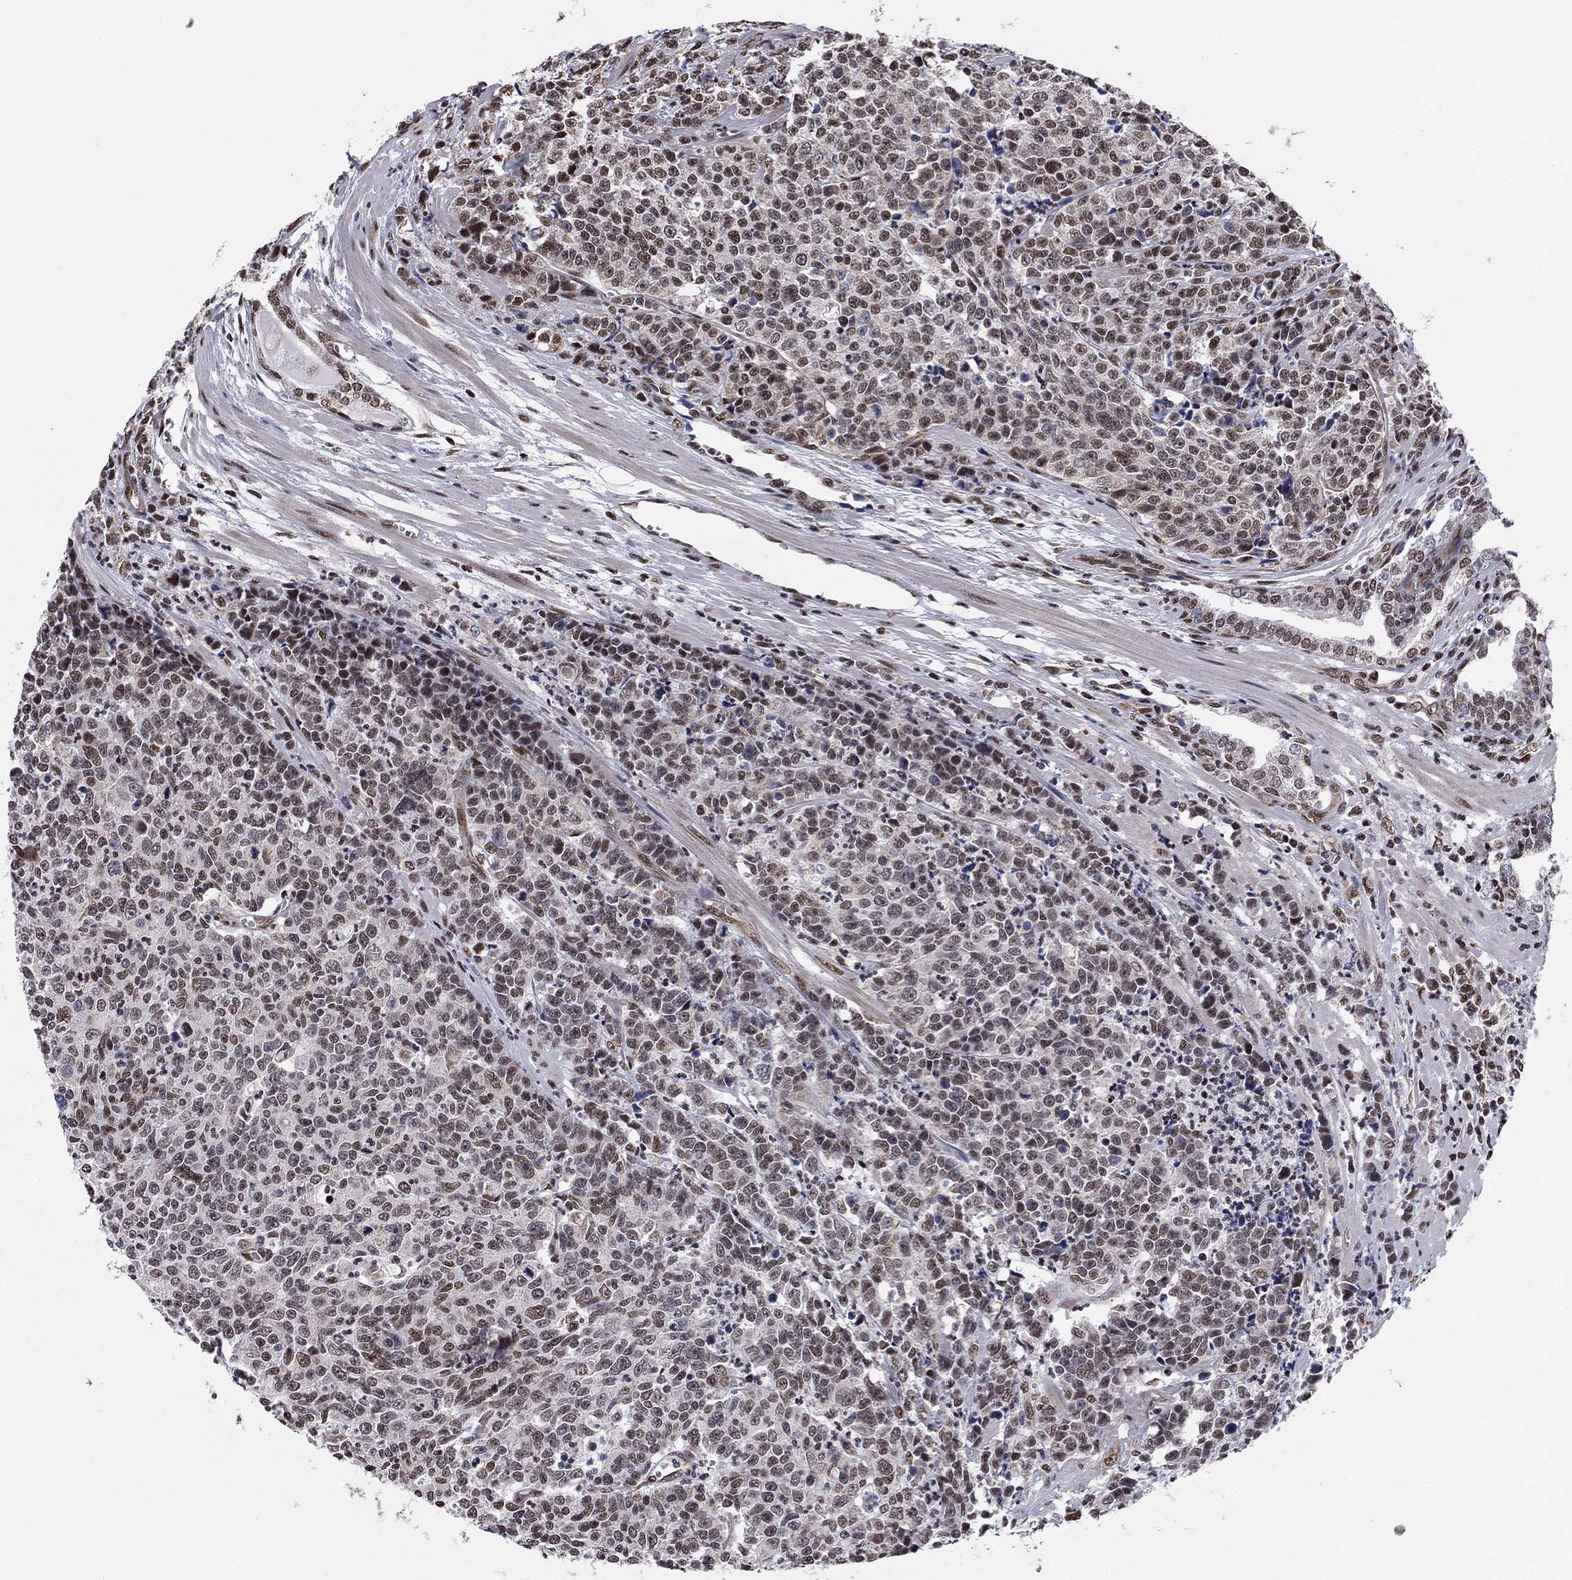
{"staining": {"intensity": "weak", "quantity": ">75%", "location": "nuclear"}, "tissue": "prostate cancer", "cell_type": "Tumor cells", "image_type": "cancer", "snomed": [{"axis": "morphology", "description": "Adenocarcinoma, NOS"}, {"axis": "topography", "description": "Prostate"}], "caption": "Prostate cancer (adenocarcinoma) stained with DAB (3,3'-diaminobenzidine) immunohistochemistry demonstrates low levels of weak nuclear staining in about >75% of tumor cells. The staining is performed using DAB brown chromogen to label protein expression. The nuclei are counter-stained blue using hematoxylin.", "gene": "N4BP2", "patient": {"sex": "male", "age": 67}}